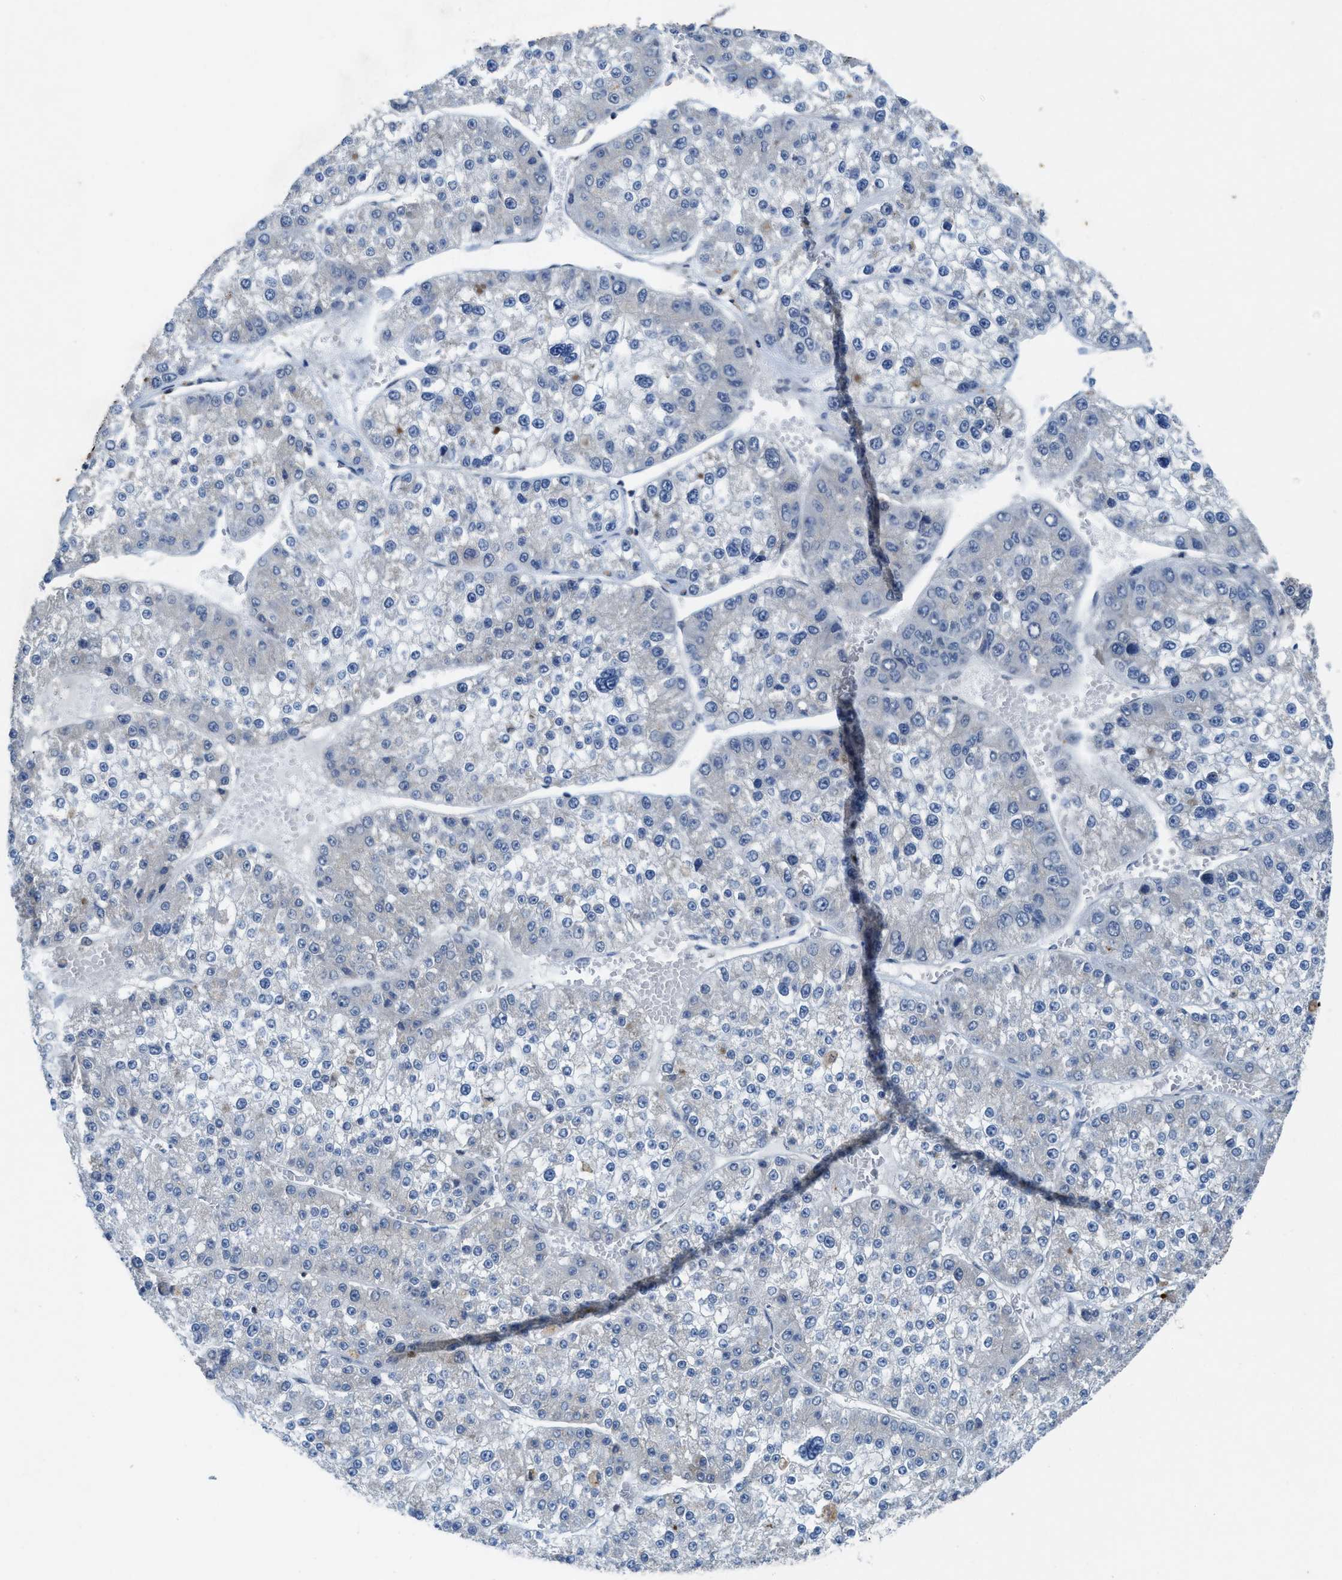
{"staining": {"intensity": "negative", "quantity": "none", "location": "none"}, "tissue": "liver cancer", "cell_type": "Tumor cells", "image_type": "cancer", "snomed": [{"axis": "morphology", "description": "Carcinoma, Hepatocellular, NOS"}, {"axis": "topography", "description": "Liver"}], "caption": "Immunohistochemical staining of hepatocellular carcinoma (liver) exhibits no significant expression in tumor cells. (DAB immunohistochemistry visualized using brightfield microscopy, high magnification).", "gene": "PLAA", "patient": {"sex": "female", "age": 73}}